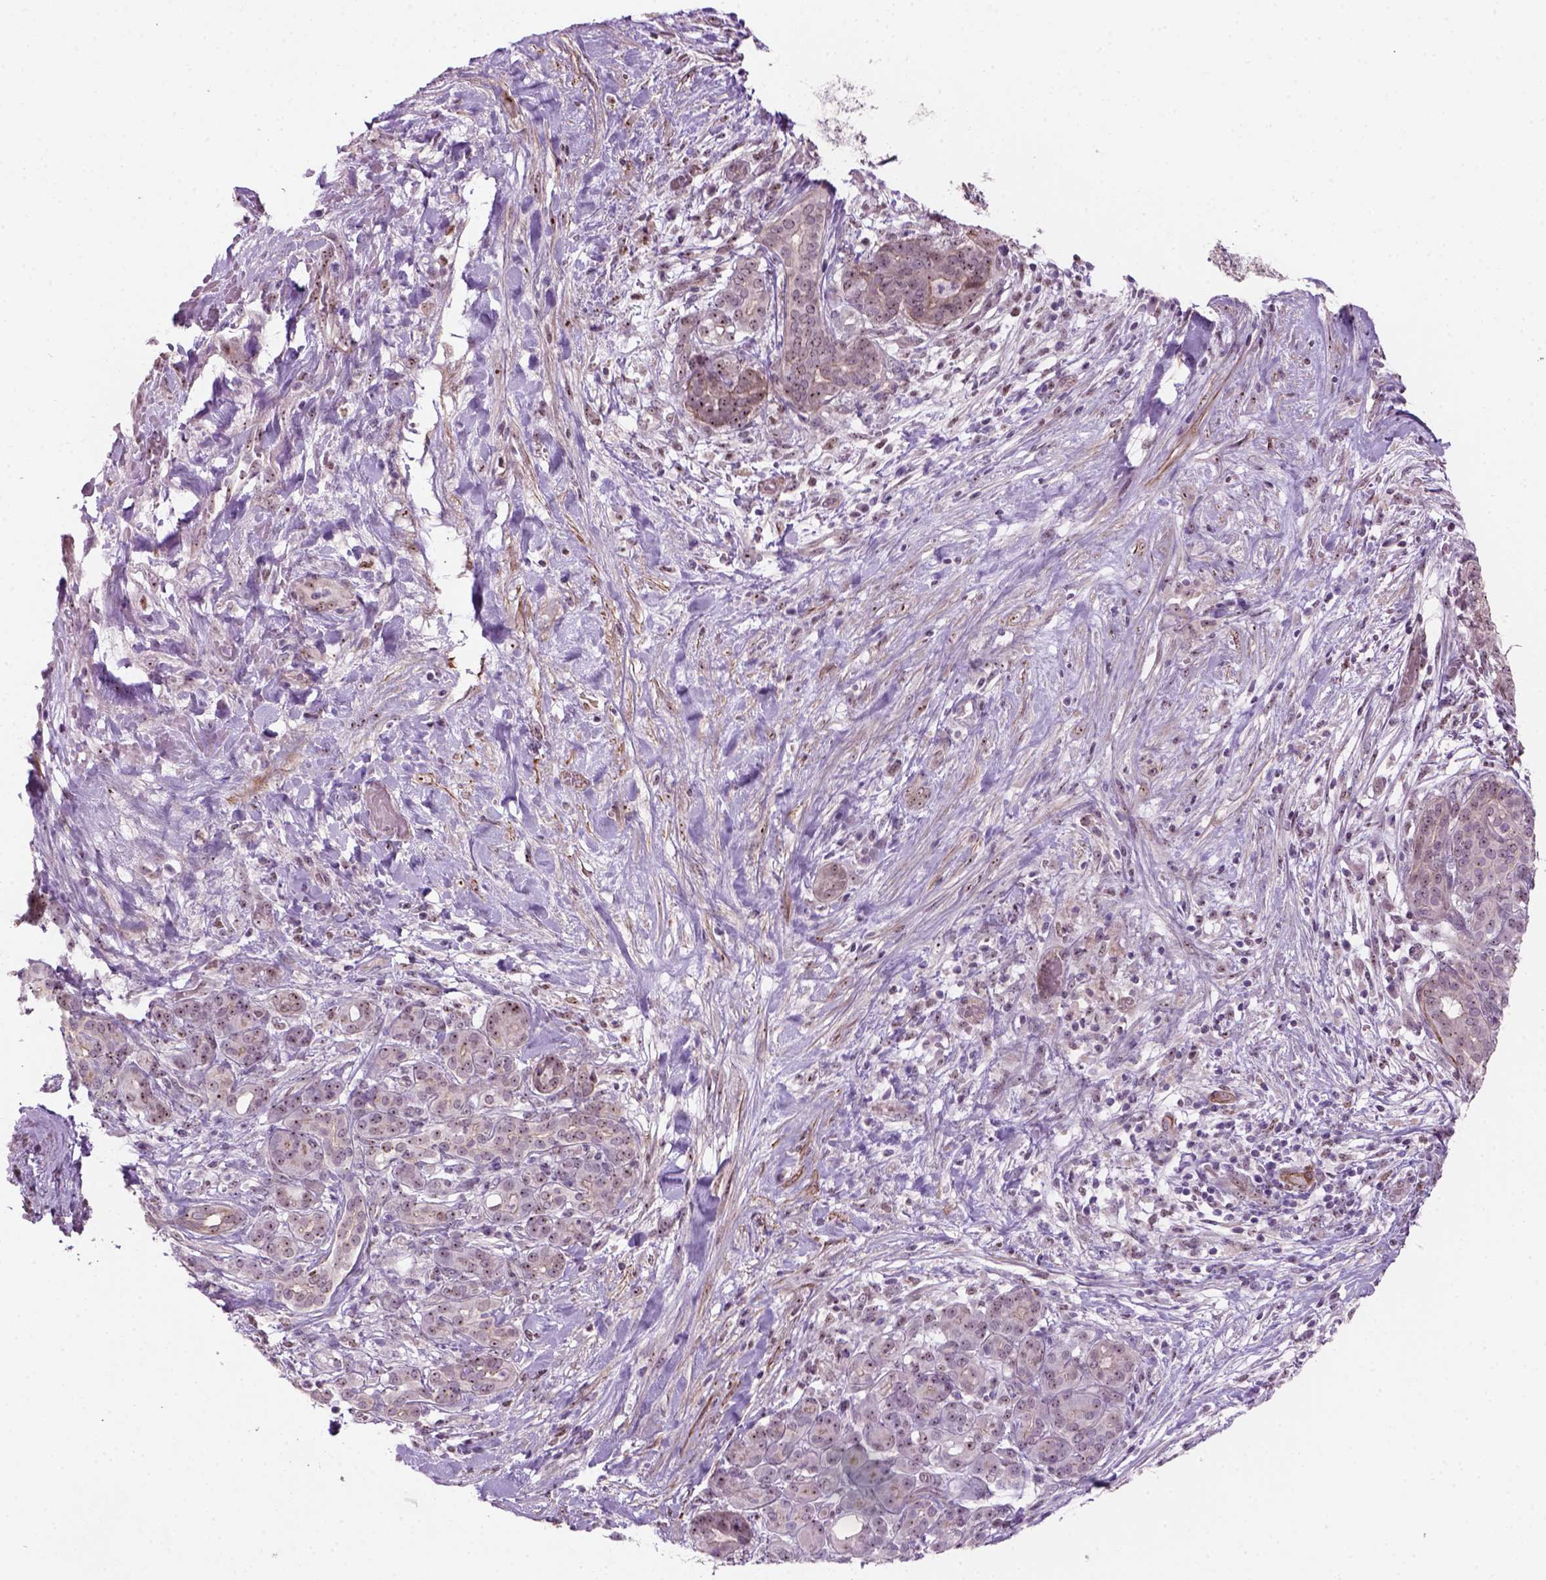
{"staining": {"intensity": "strong", "quantity": "<25%", "location": "nuclear"}, "tissue": "pancreatic cancer", "cell_type": "Tumor cells", "image_type": "cancer", "snomed": [{"axis": "morphology", "description": "Adenocarcinoma, NOS"}, {"axis": "topography", "description": "Pancreas"}], "caption": "IHC photomicrograph of neoplastic tissue: human pancreatic cancer (adenocarcinoma) stained using IHC shows medium levels of strong protein expression localized specifically in the nuclear of tumor cells, appearing as a nuclear brown color.", "gene": "RRS1", "patient": {"sex": "male", "age": 44}}